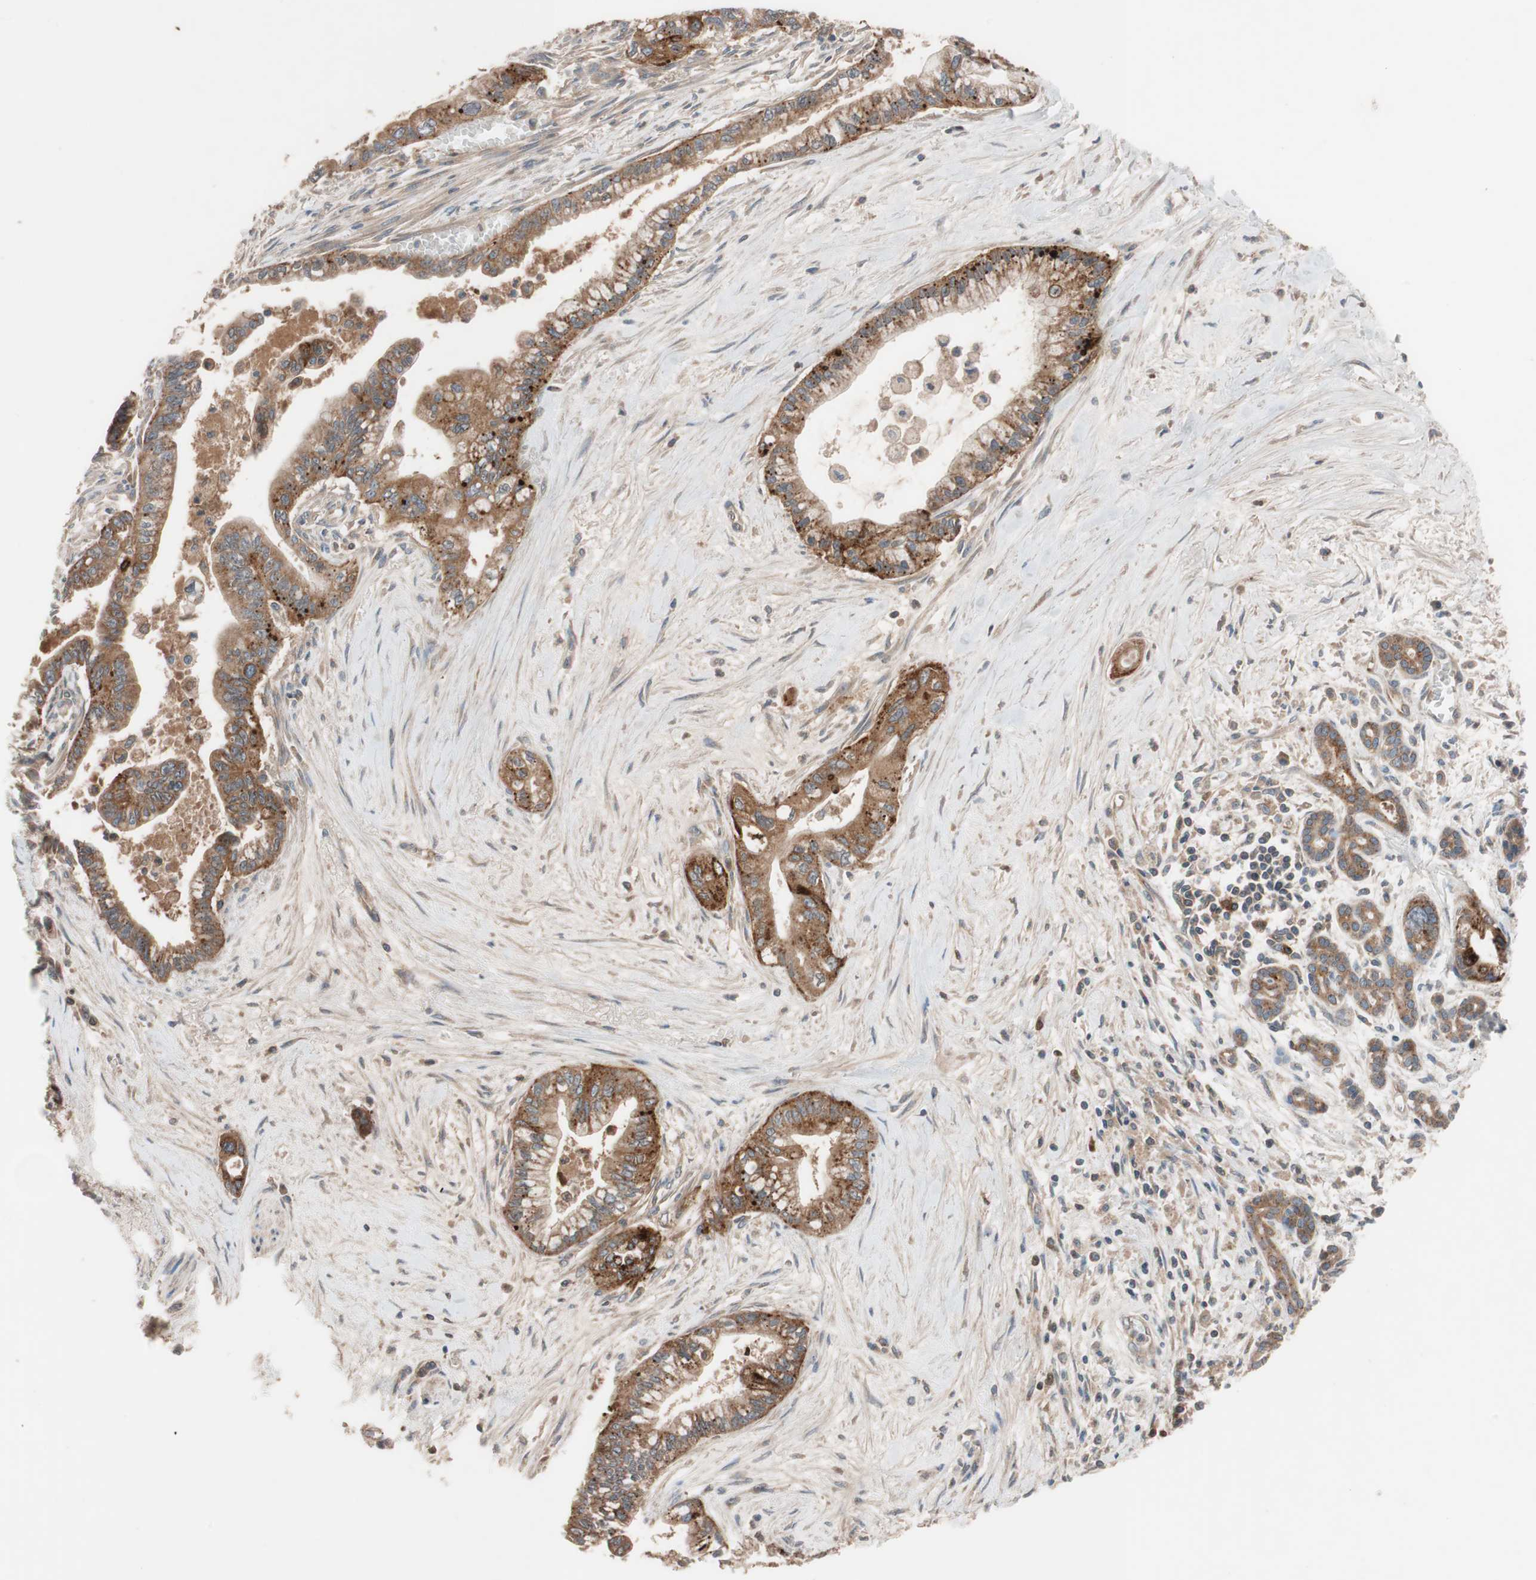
{"staining": {"intensity": "strong", "quantity": ">75%", "location": "cytoplasmic/membranous"}, "tissue": "pancreatic cancer", "cell_type": "Tumor cells", "image_type": "cancer", "snomed": [{"axis": "morphology", "description": "Adenocarcinoma, NOS"}, {"axis": "topography", "description": "Pancreas"}], "caption": "Pancreatic cancer (adenocarcinoma) stained with a protein marker displays strong staining in tumor cells.", "gene": "SDC4", "patient": {"sex": "male", "age": 70}}